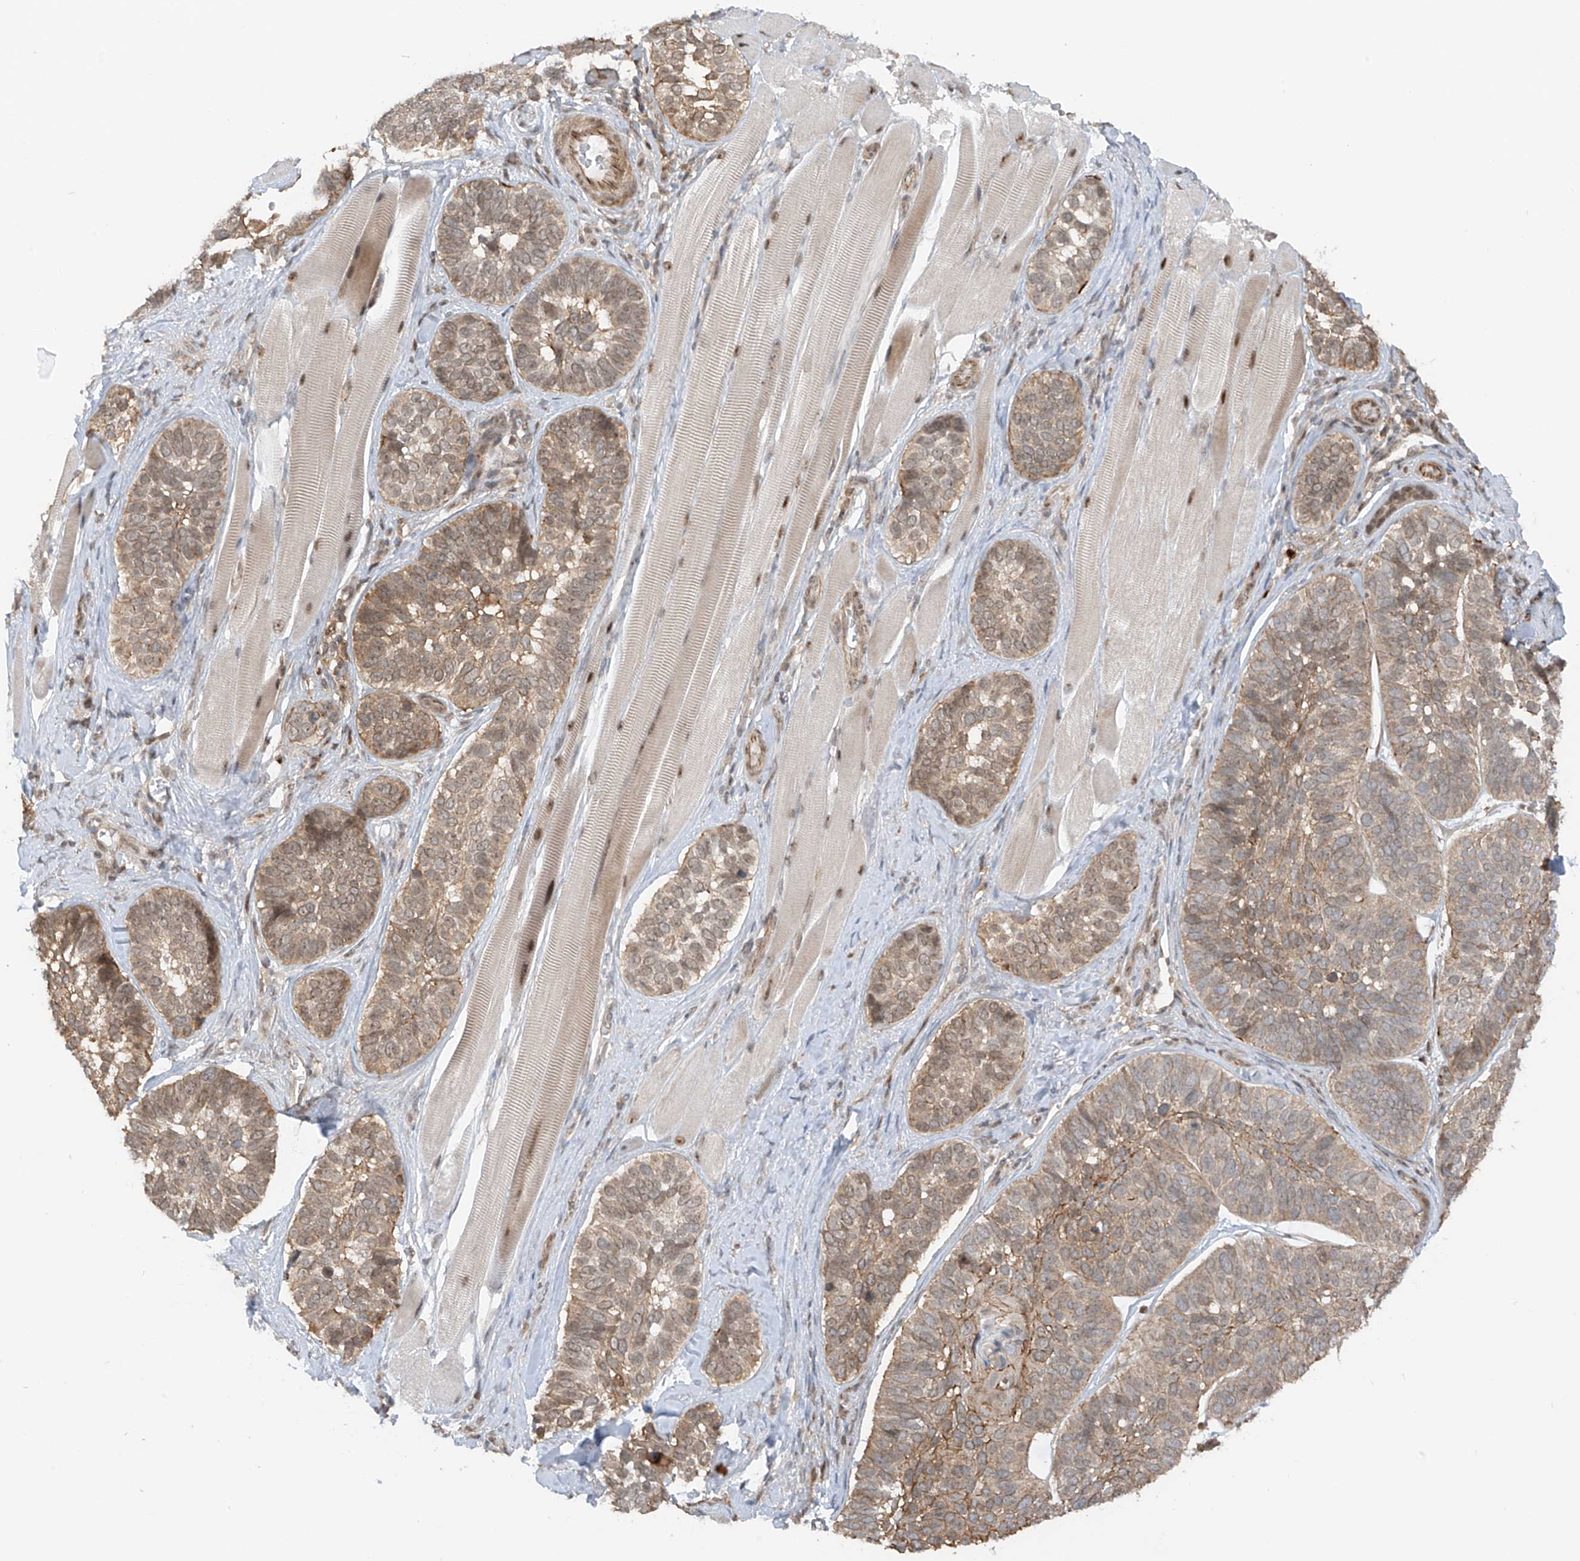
{"staining": {"intensity": "weak", "quantity": "<25%", "location": "cytoplasmic/membranous"}, "tissue": "skin cancer", "cell_type": "Tumor cells", "image_type": "cancer", "snomed": [{"axis": "morphology", "description": "Basal cell carcinoma"}, {"axis": "topography", "description": "Skin"}], "caption": "IHC histopathology image of human basal cell carcinoma (skin) stained for a protein (brown), which exhibits no staining in tumor cells.", "gene": "REPIN1", "patient": {"sex": "male", "age": 62}}